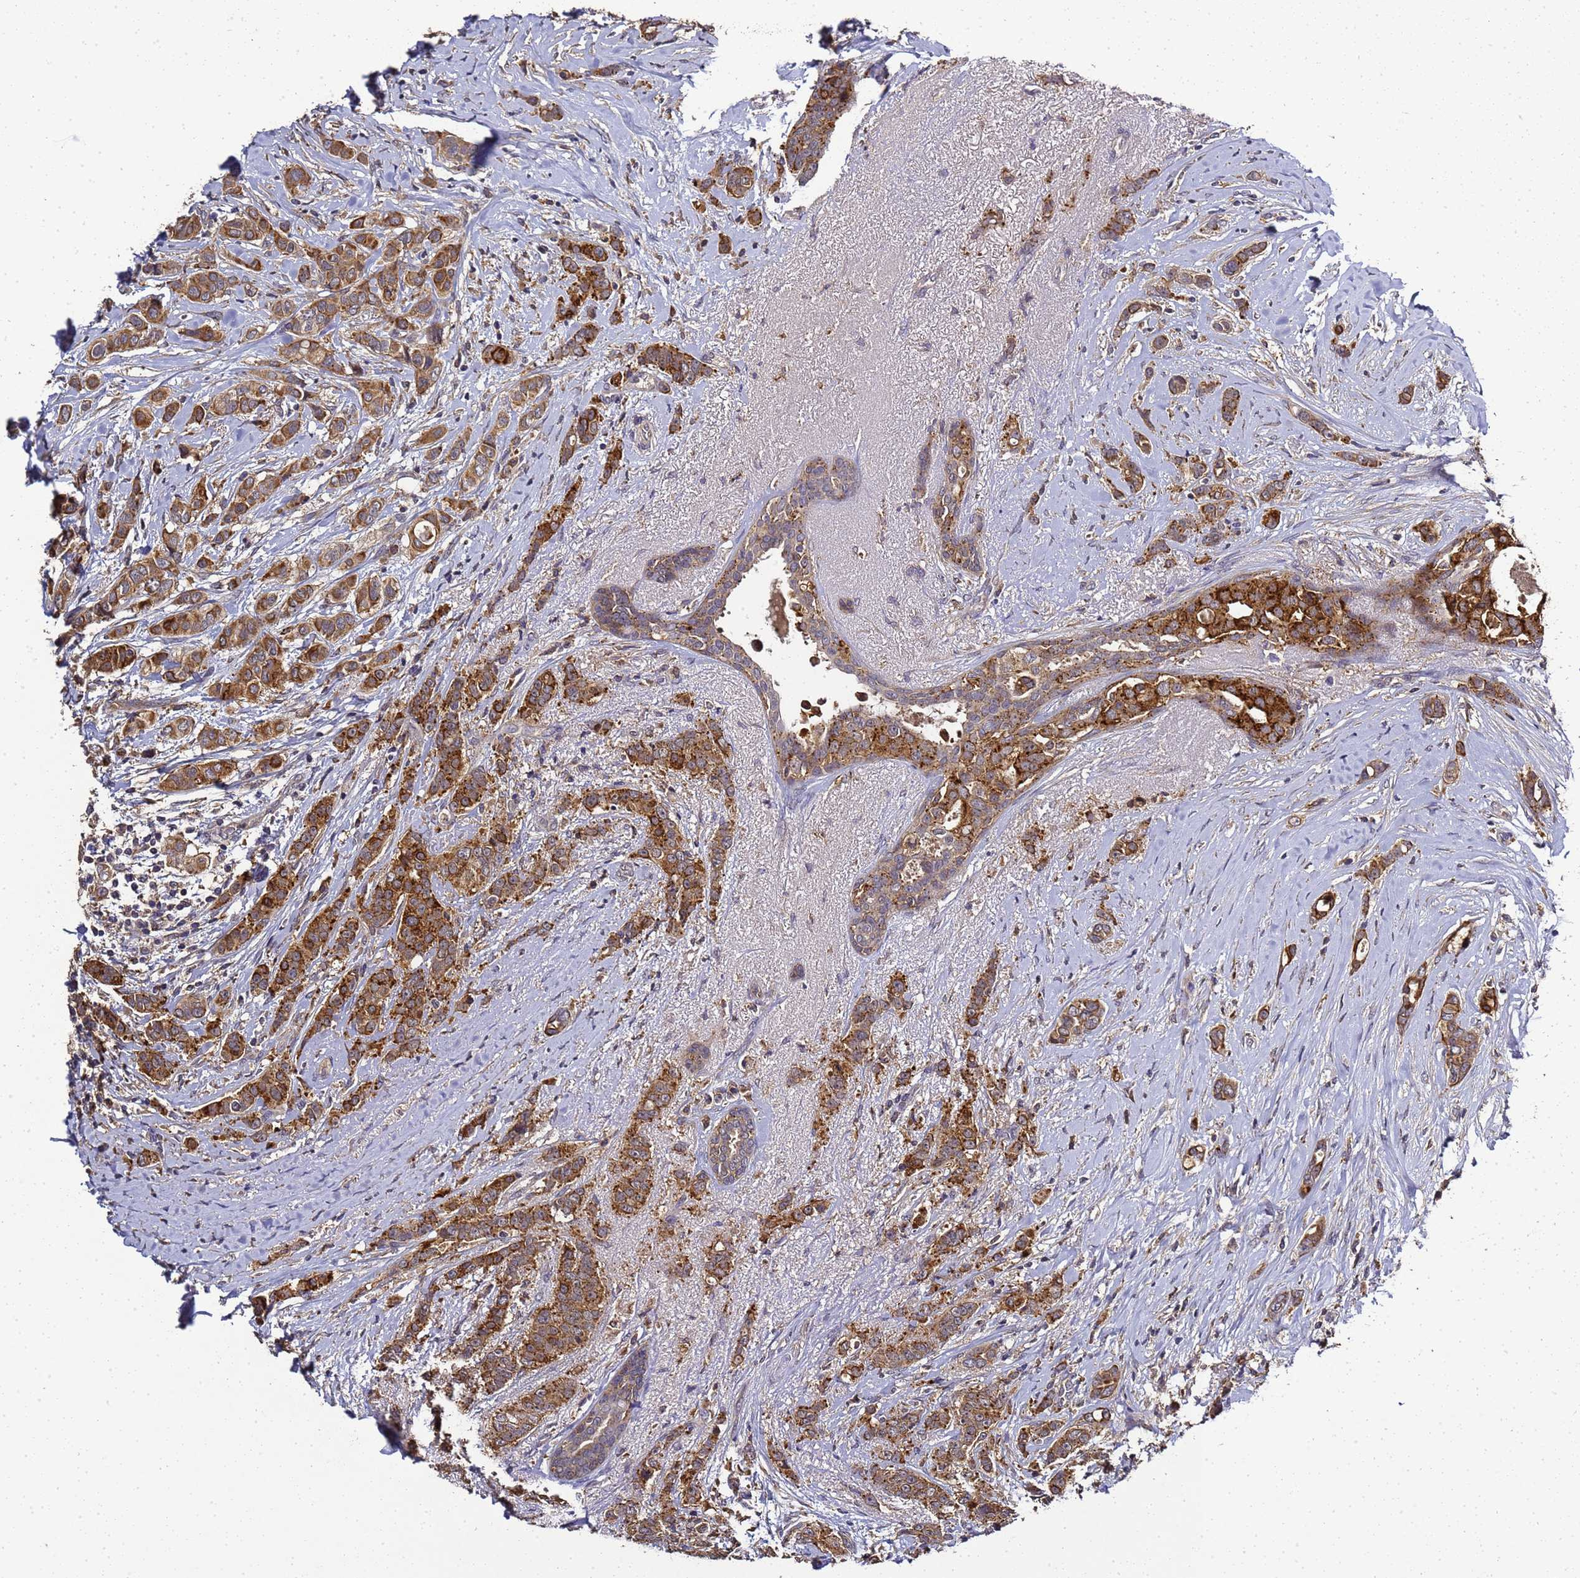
{"staining": {"intensity": "moderate", "quantity": ">75%", "location": "cytoplasmic/membranous"}, "tissue": "breast cancer", "cell_type": "Tumor cells", "image_type": "cancer", "snomed": [{"axis": "morphology", "description": "Lobular carcinoma"}, {"axis": "topography", "description": "Breast"}], "caption": "This image displays immunohistochemistry (IHC) staining of lobular carcinoma (breast), with medium moderate cytoplasmic/membranous positivity in approximately >75% of tumor cells.", "gene": "LGI4", "patient": {"sex": "female", "age": 51}}